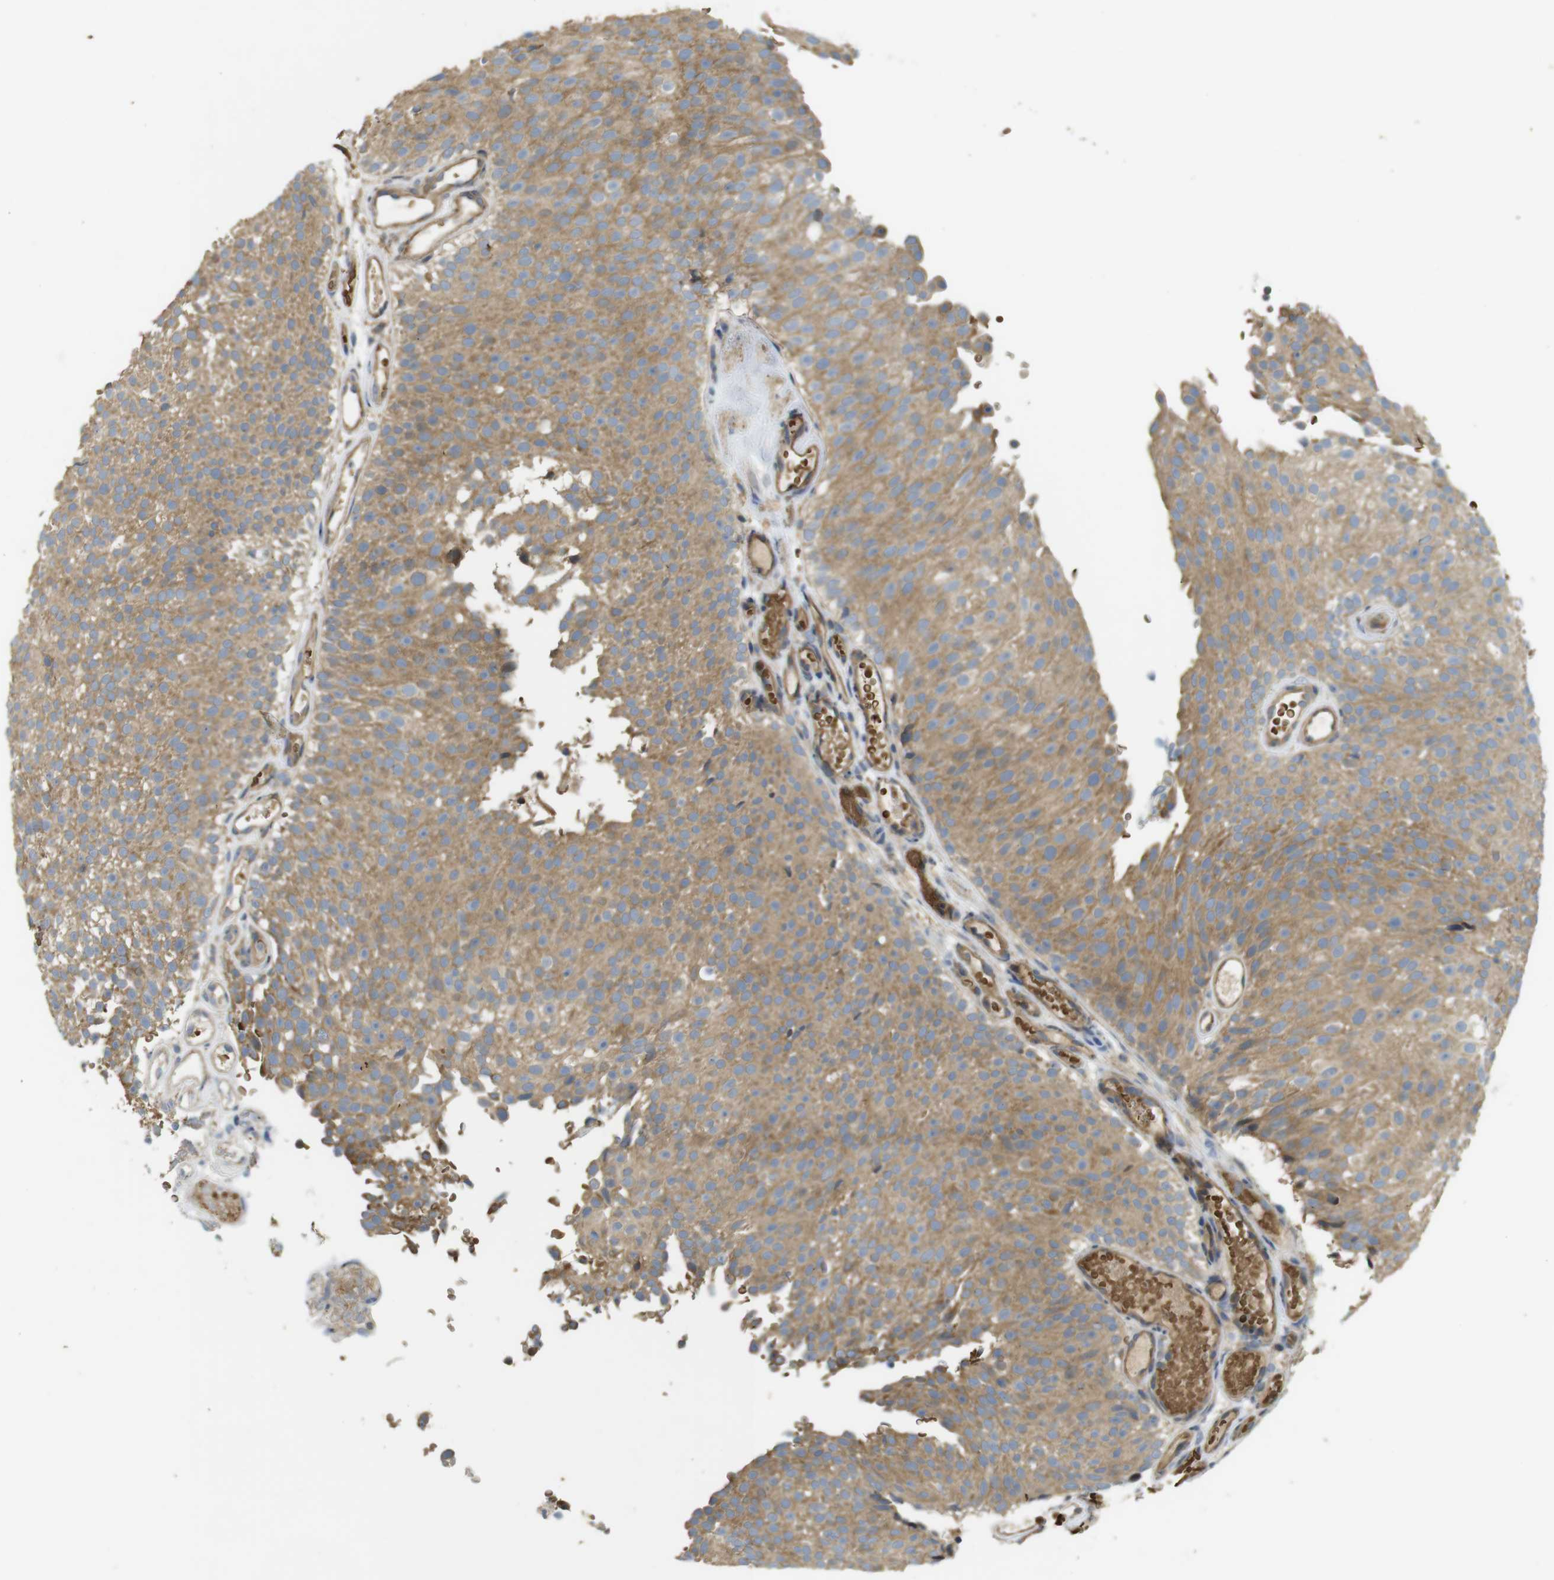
{"staining": {"intensity": "moderate", "quantity": ">75%", "location": "cytoplasmic/membranous"}, "tissue": "urothelial cancer", "cell_type": "Tumor cells", "image_type": "cancer", "snomed": [{"axis": "morphology", "description": "Urothelial carcinoma, Low grade"}, {"axis": "topography", "description": "Urinary bladder"}], "caption": "Protein staining by immunohistochemistry (IHC) displays moderate cytoplasmic/membranous expression in about >75% of tumor cells in urothelial cancer. The protein of interest is shown in brown color, while the nuclei are stained blue.", "gene": "CLTC", "patient": {"sex": "male", "age": 78}}